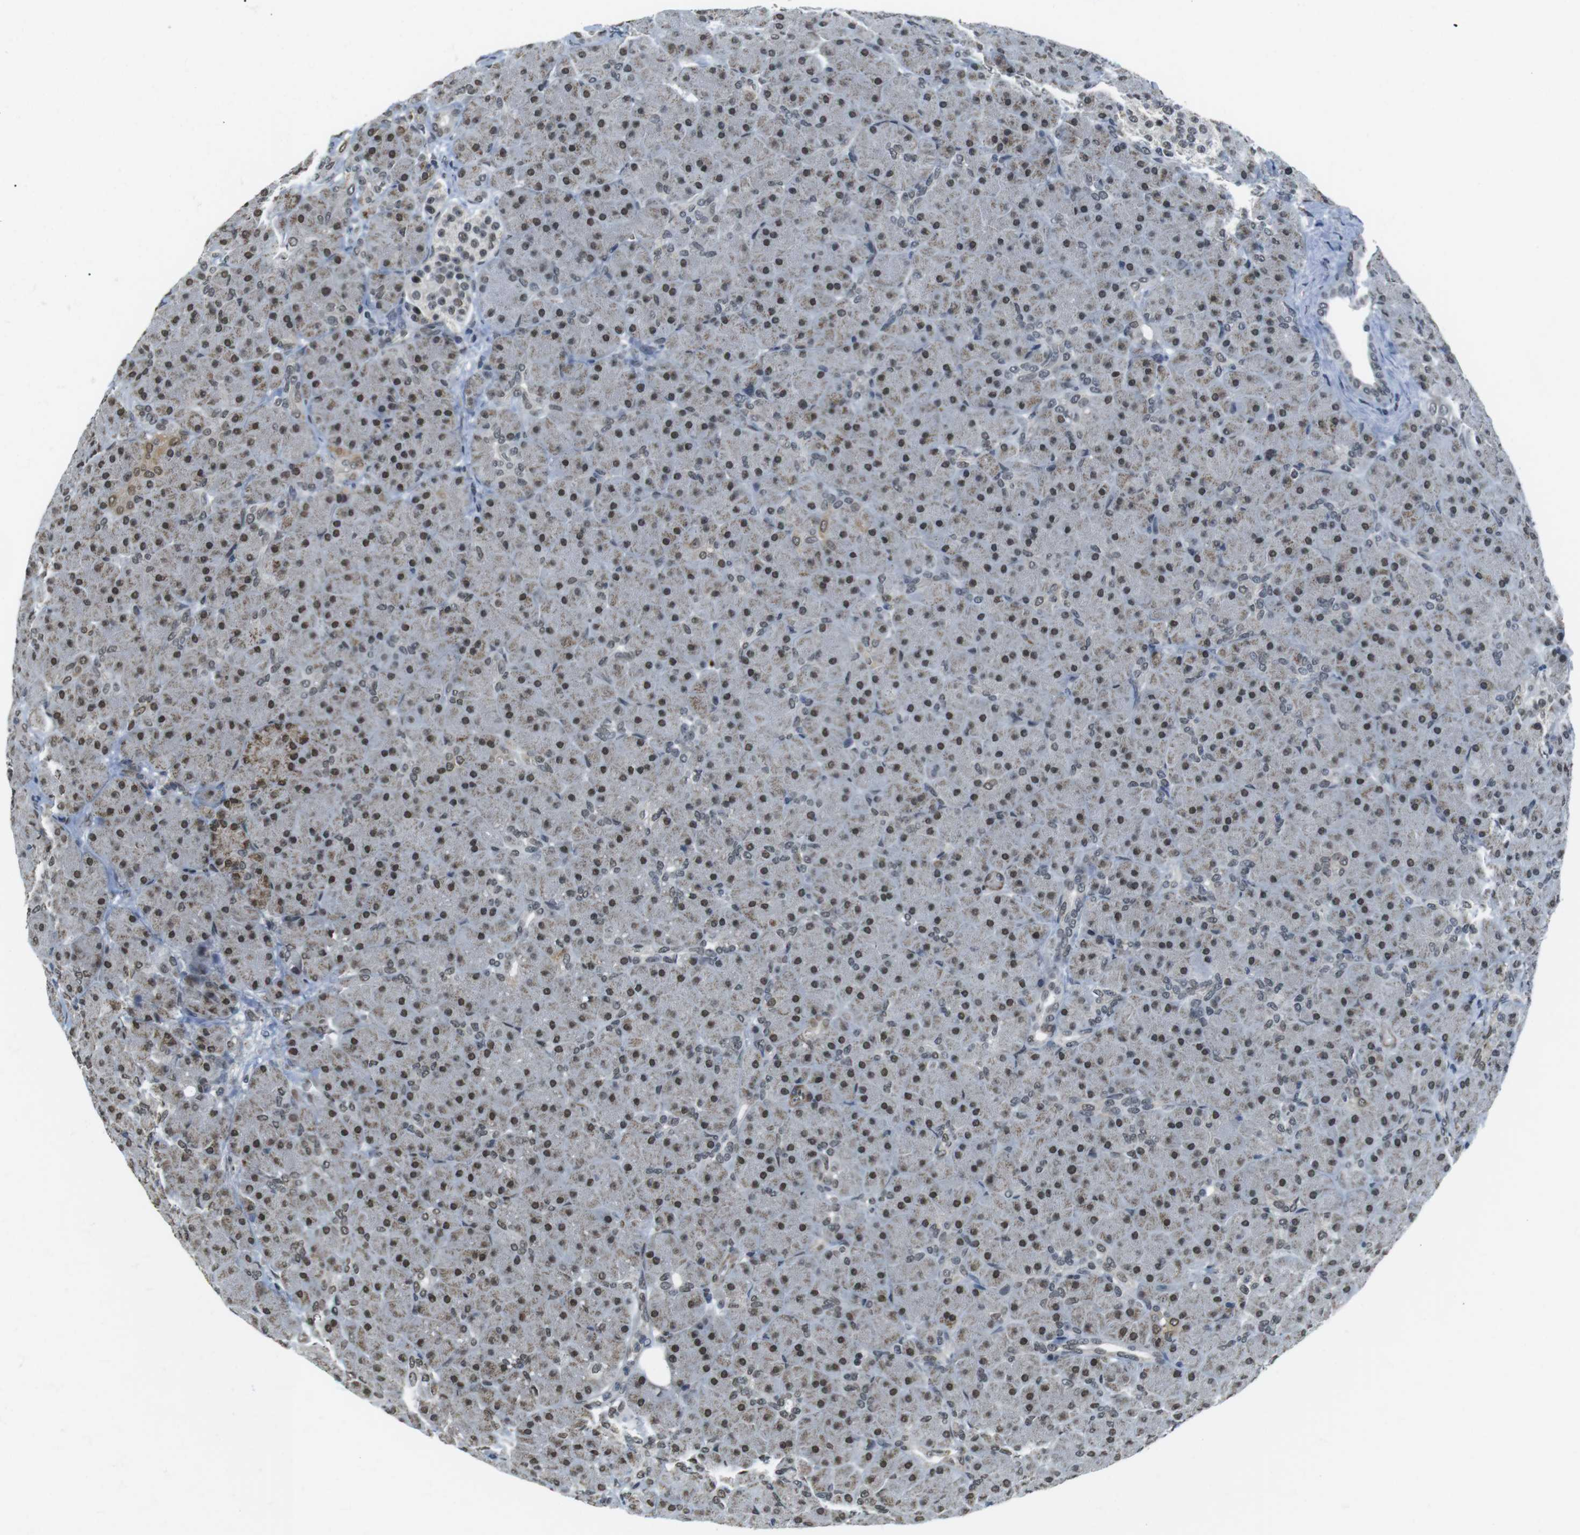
{"staining": {"intensity": "moderate", "quantity": ">75%", "location": "nuclear"}, "tissue": "pancreas", "cell_type": "Exocrine glandular cells", "image_type": "normal", "snomed": [{"axis": "morphology", "description": "Normal tissue, NOS"}, {"axis": "topography", "description": "Pancreas"}], "caption": "Protein staining by immunohistochemistry shows moderate nuclear expression in about >75% of exocrine glandular cells in normal pancreas. Immunohistochemistry (ihc) stains the protein of interest in brown and the nuclei are stained blue.", "gene": "USP7", "patient": {"sex": "male", "age": 66}}